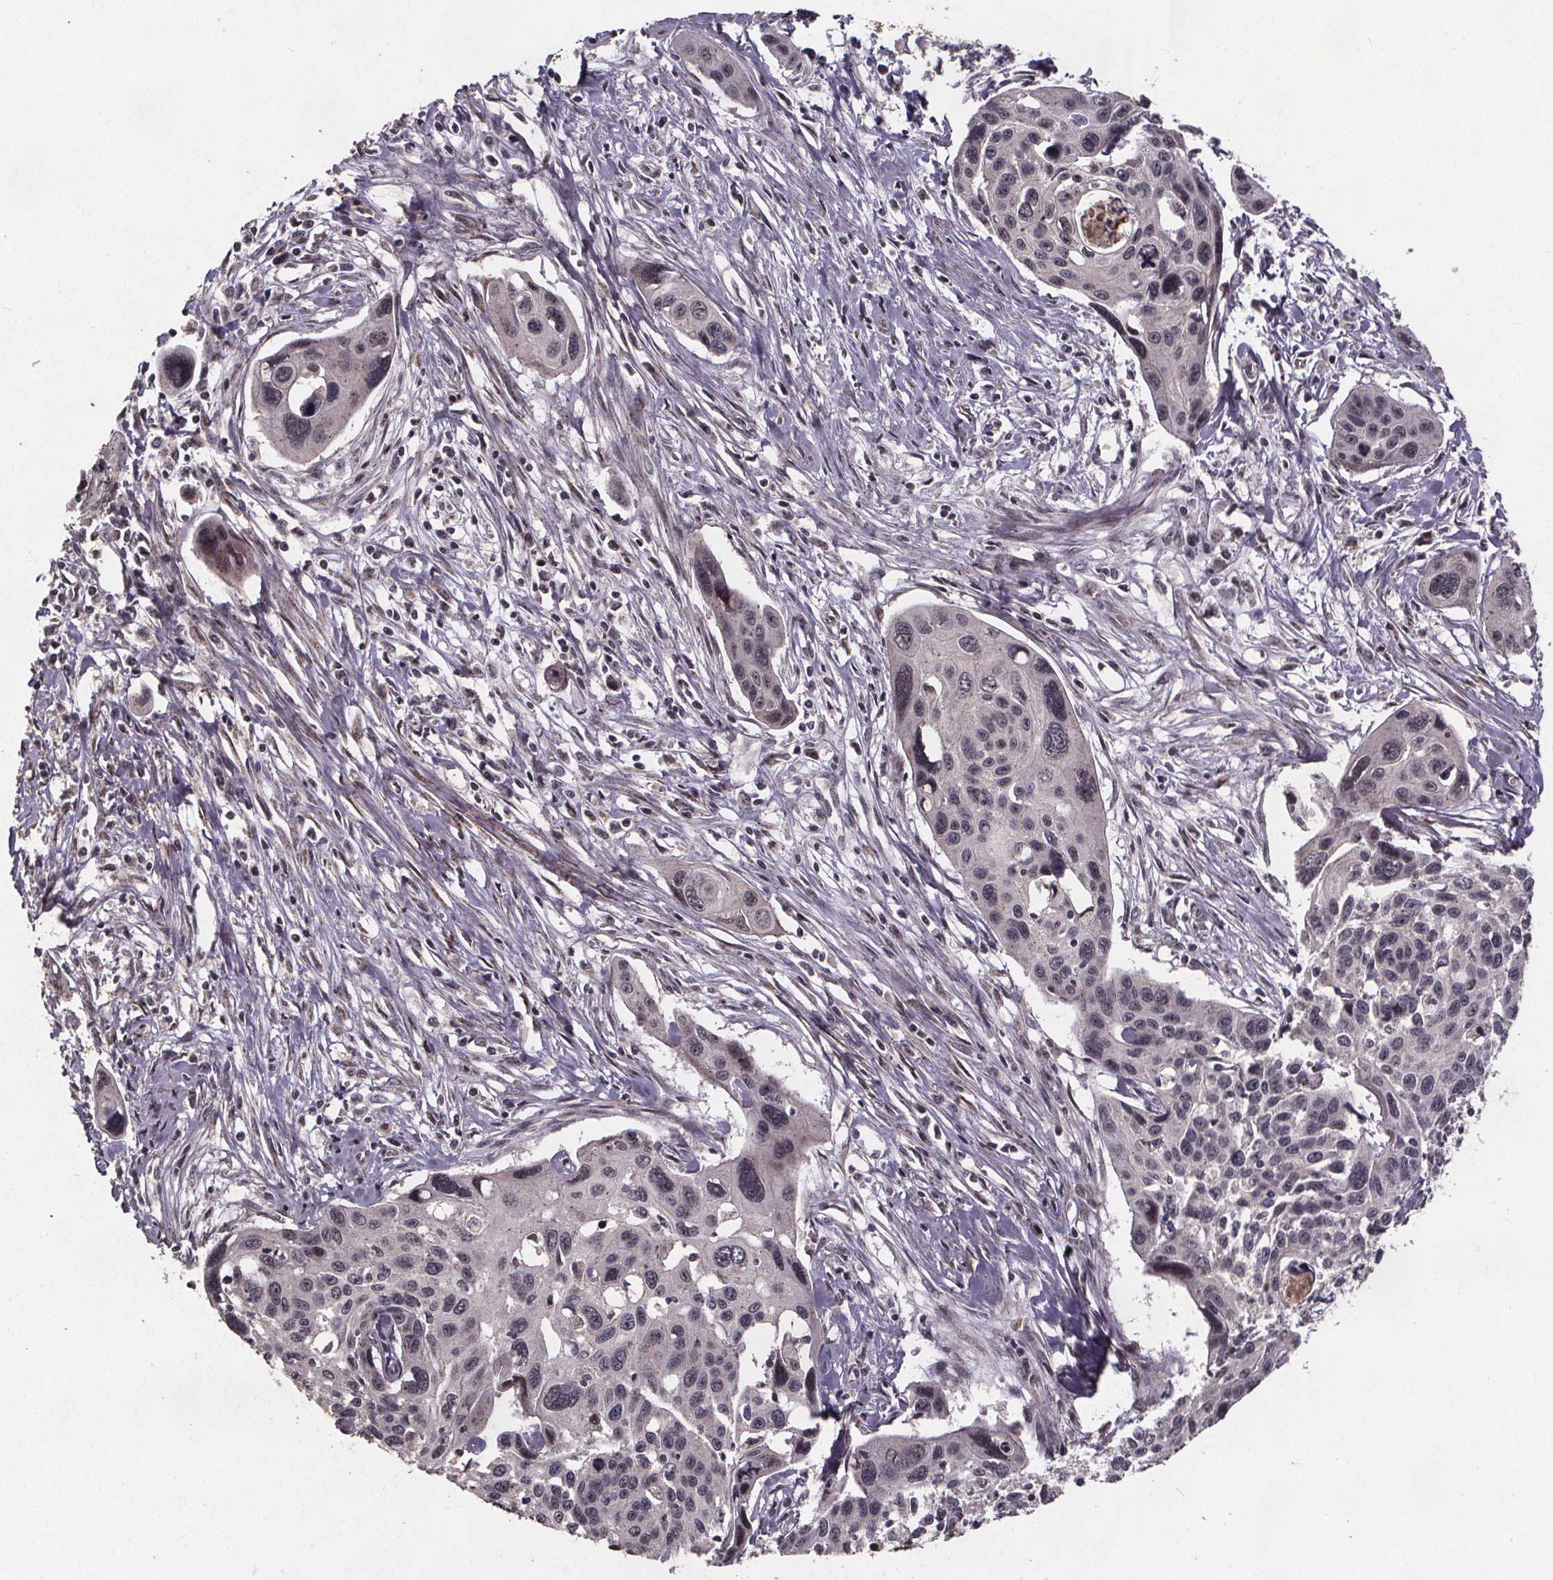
{"staining": {"intensity": "negative", "quantity": "none", "location": "none"}, "tissue": "cervical cancer", "cell_type": "Tumor cells", "image_type": "cancer", "snomed": [{"axis": "morphology", "description": "Squamous cell carcinoma, NOS"}, {"axis": "topography", "description": "Cervix"}], "caption": "High magnification brightfield microscopy of cervical cancer (squamous cell carcinoma) stained with DAB (3,3'-diaminobenzidine) (brown) and counterstained with hematoxylin (blue): tumor cells show no significant staining.", "gene": "GPX3", "patient": {"sex": "female", "age": 31}}